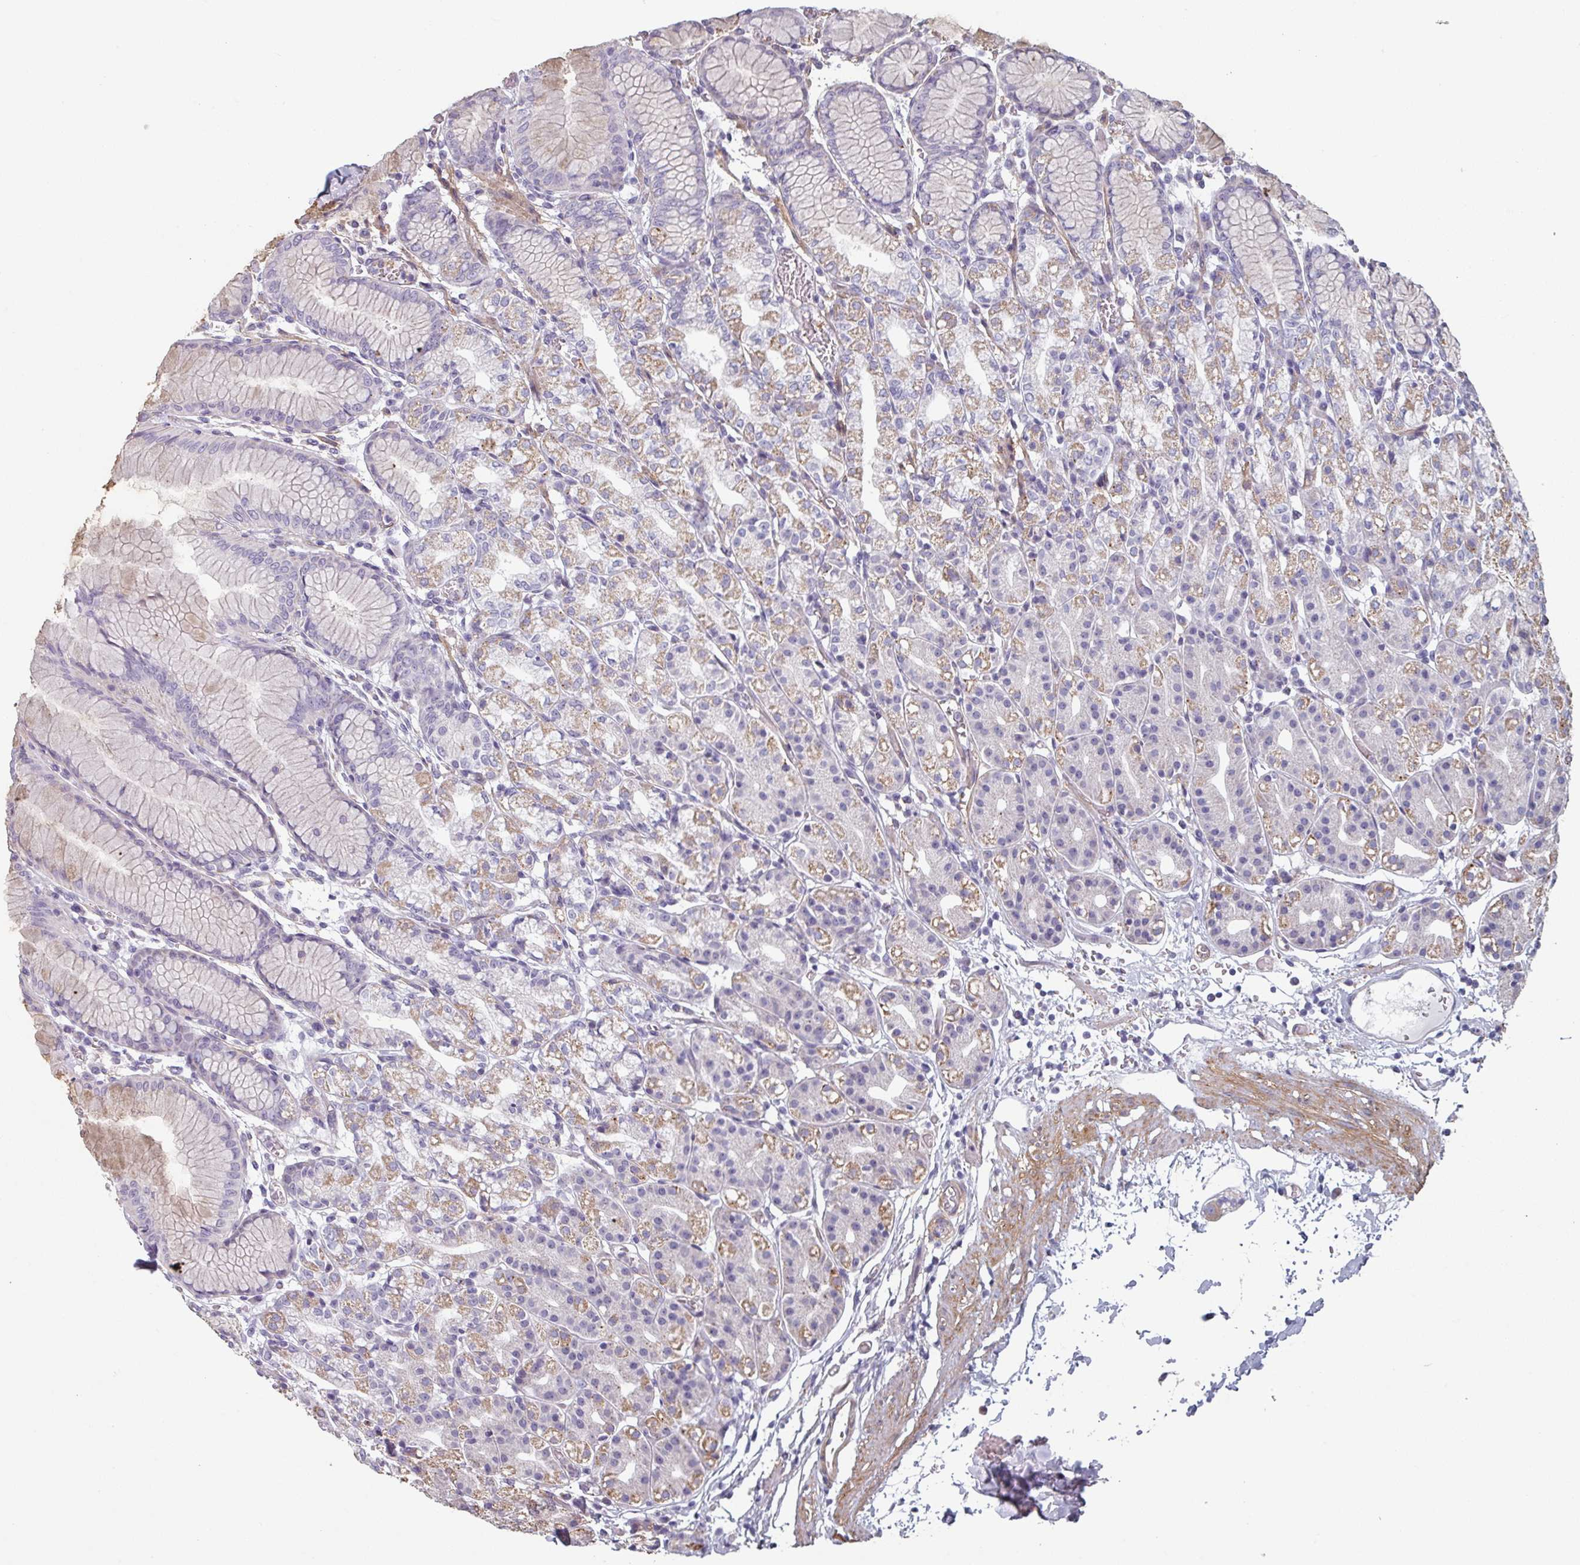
{"staining": {"intensity": "moderate", "quantity": "25%-75%", "location": "cytoplasmic/membranous"}, "tissue": "stomach", "cell_type": "Glandular cells", "image_type": "normal", "snomed": [{"axis": "morphology", "description": "Normal tissue, NOS"}, {"axis": "topography", "description": "Stomach"}], "caption": "Protein staining shows moderate cytoplasmic/membranous expression in approximately 25%-75% of glandular cells in unremarkable stomach. (DAB (3,3'-diaminobenzidine) IHC with brightfield microscopy, high magnification).", "gene": "GSTA1", "patient": {"sex": "female", "age": 57}}